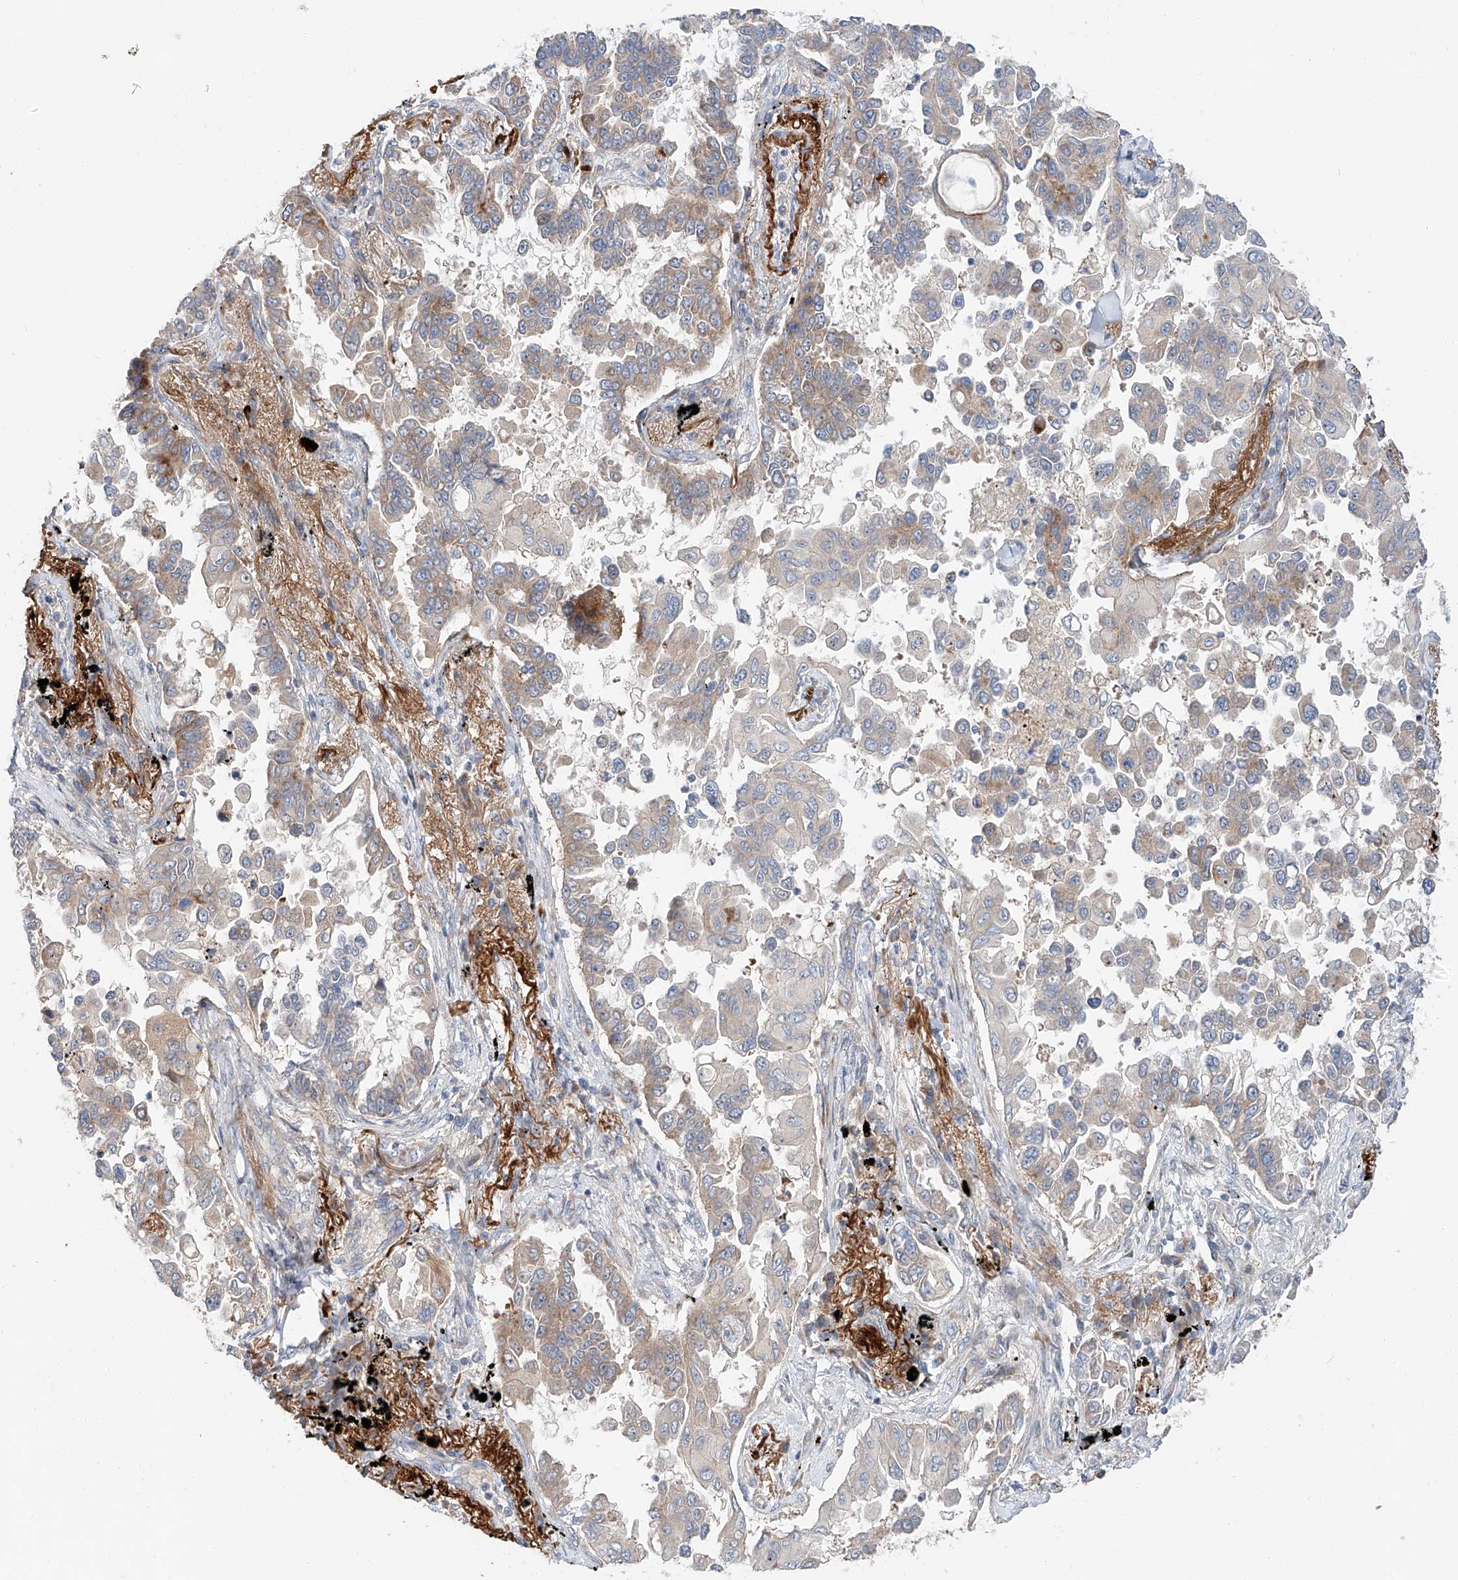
{"staining": {"intensity": "moderate", "quantity": "25%-75%", "location": "cytoplasmic/membranous"}, "tissue": "lung cancer", "cell_type": "Tumor cells", "image_type": "cancer", "snomed": [{"axis": "morphology", "description": "Adenocarcinoma, NOS"}, {"axis": "topography", "description": "Lung"}], "caption": "A medium amount of moderate cytoplasmic/membranous expression is appreciated in approximately 25%-75% of tumor cells in lung adenocarcinoma tissue.", "gene": "USF3", "patient": {"sex": "female", "age": 67}}